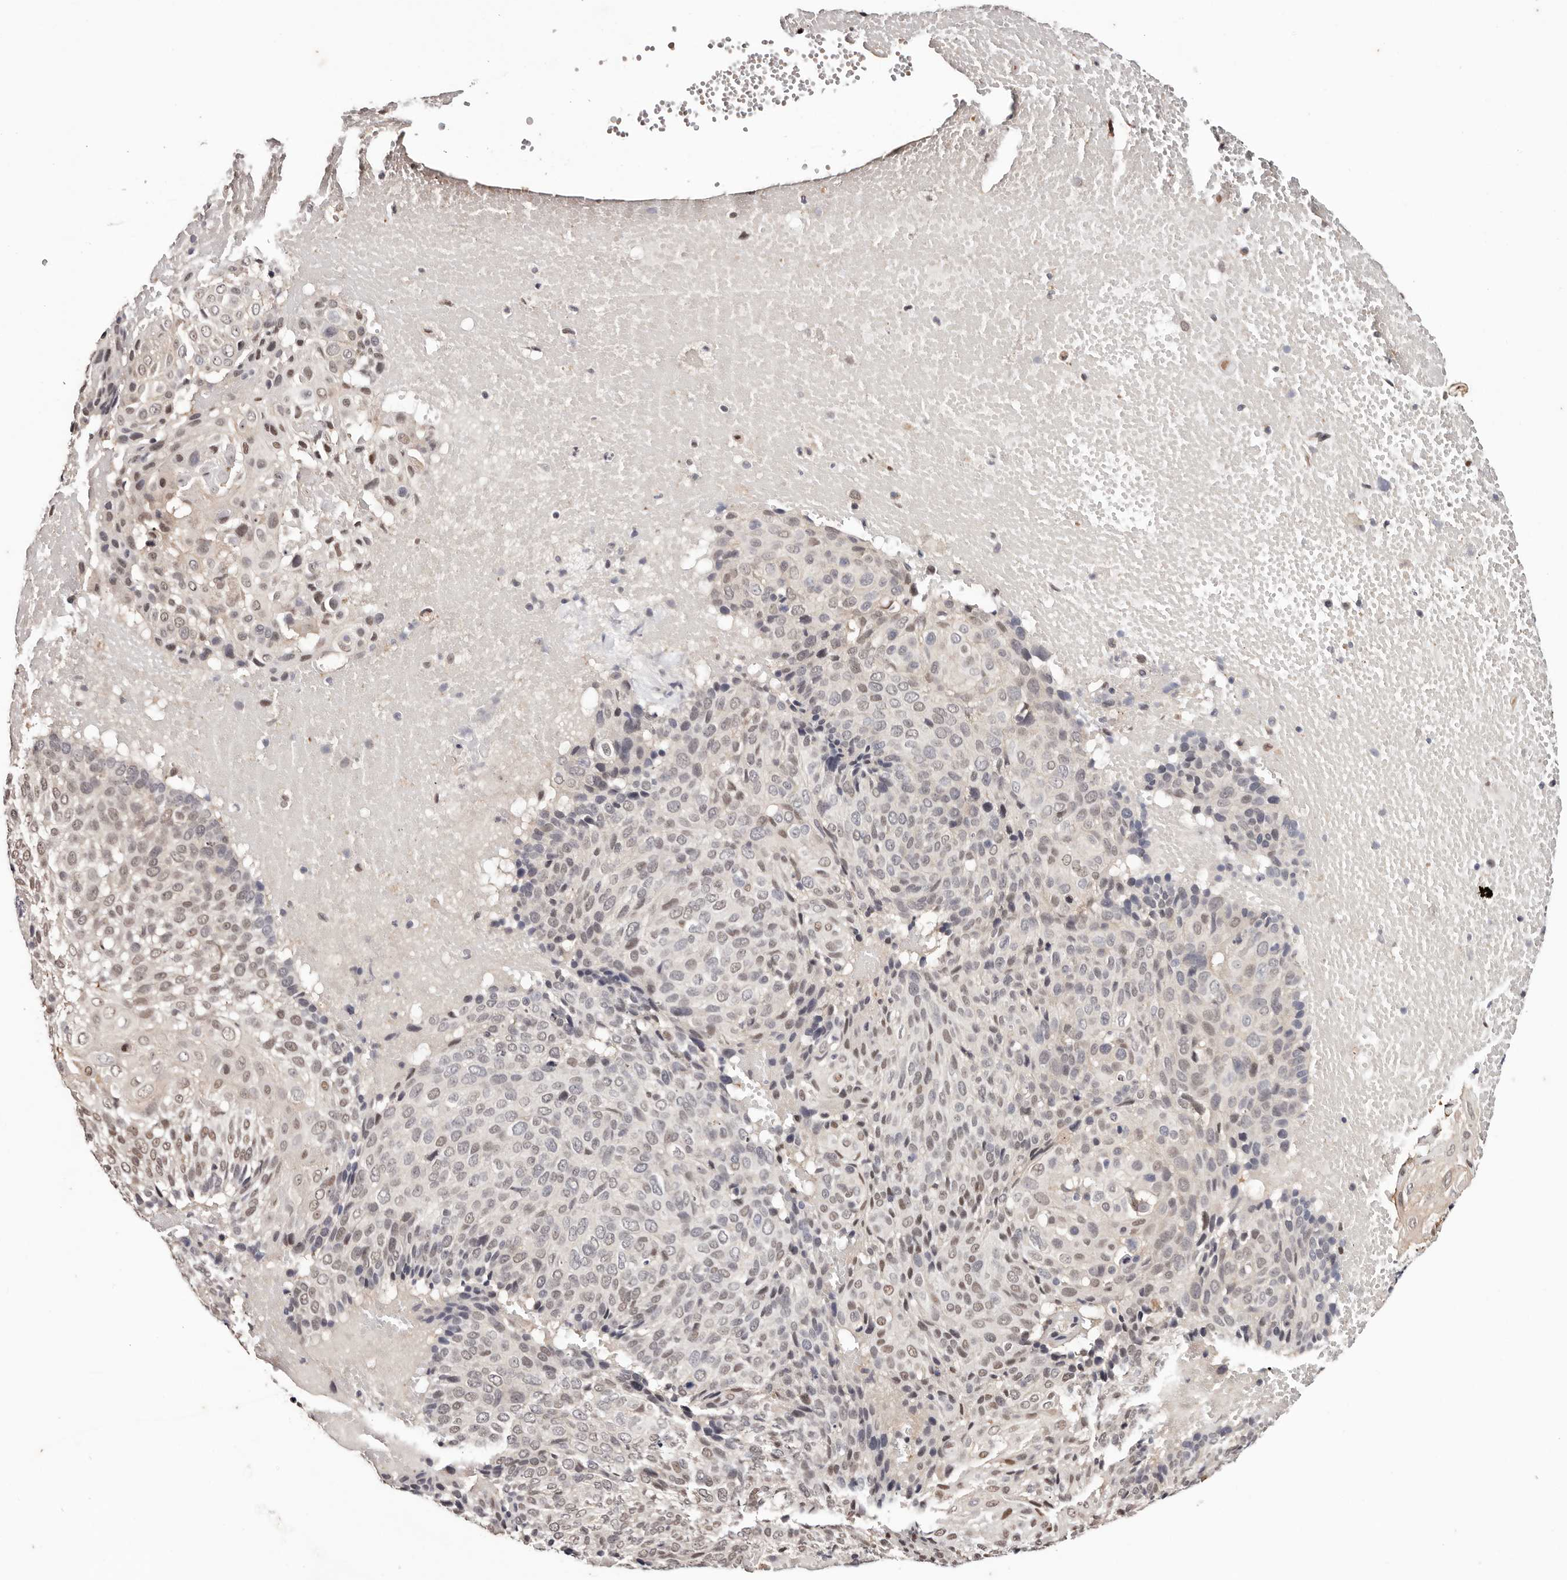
{"staining": {"intensity": "weak", "quantity": "25%-75%", "location": "nuclear"}, "tissue": "cervical cancer", "cell_type": "Tumor cells", "image_type": "cancer", "snomed": [{"axis": "morphology", "description": "Squamous cell carcinoma, NOS"}, {"axis": "topography", "description": "Cervix"}], "caption": "Immunohistochemical staining of cervical cancer reveals low levels of weak nuclear staining in approximately 25%-75% of tumor cells. (DAB (3,3'-diaminobenzidine) IHC with brightfield microscopy, high magnification).", "gene": "TYW3", "patient": {"sex": "female", "age": 74}}